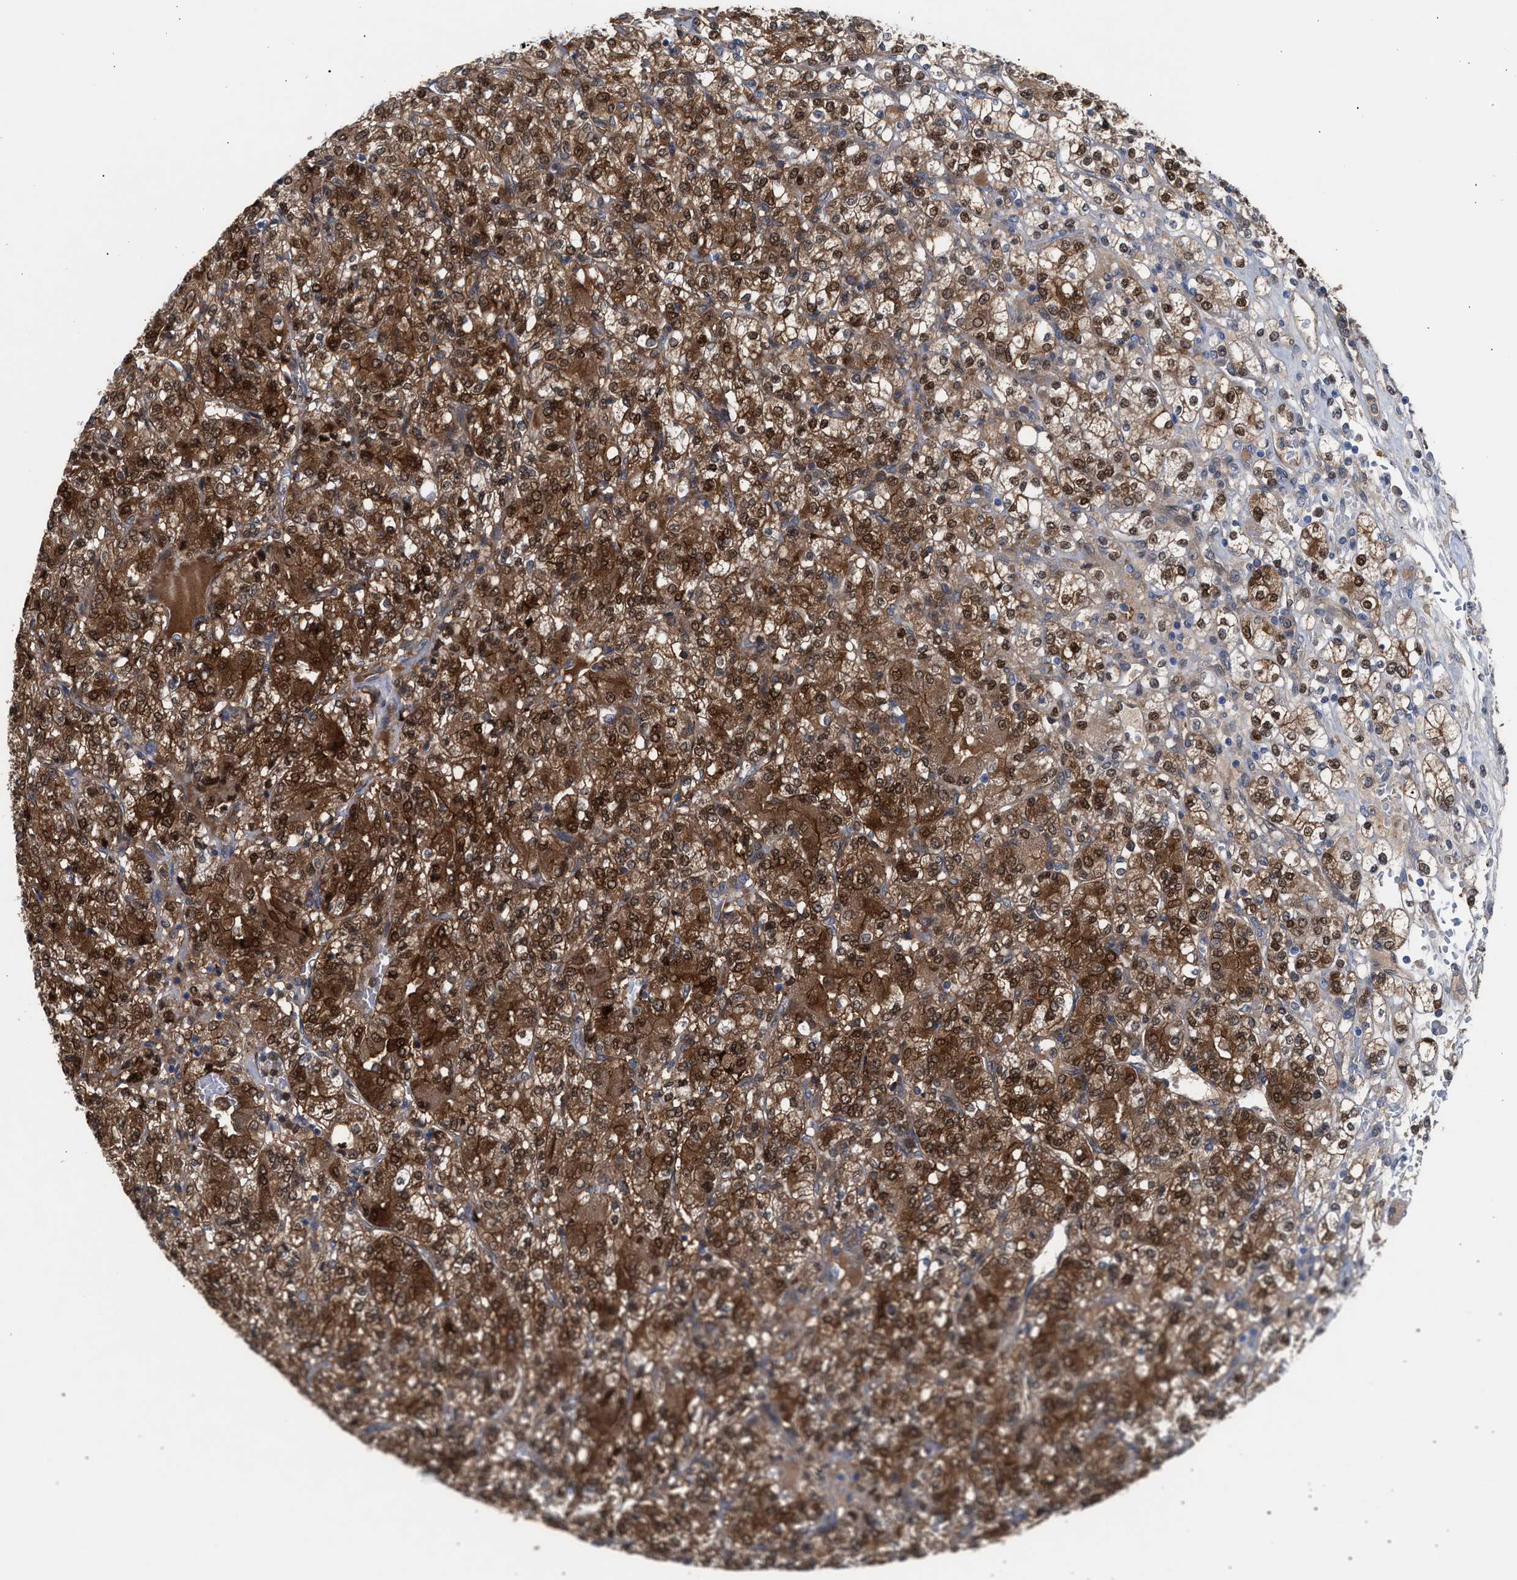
{"staining": {"intensity": "strong", "quantity": ">75%", "location": "cytoplasmic/membranous,nuclear"}, "tissue": "renal cancer", "cell_type": "Tumor cells", "image_type": "cancer", "snomed": [{"axis": "morphology", "description": "Adenocarcinoma, NOS"}, {"axis": "topography", "description": "Kidney"}], "caption": "Approximately >75% of tumor cells in human renal cancer demonstrate strong cytoplasmic/membranous and nuclear protein expression as visualized by brown immunohistochemical staining.", "gene": "TP53I3", "patient": {"sex": "male", "age": 77}}